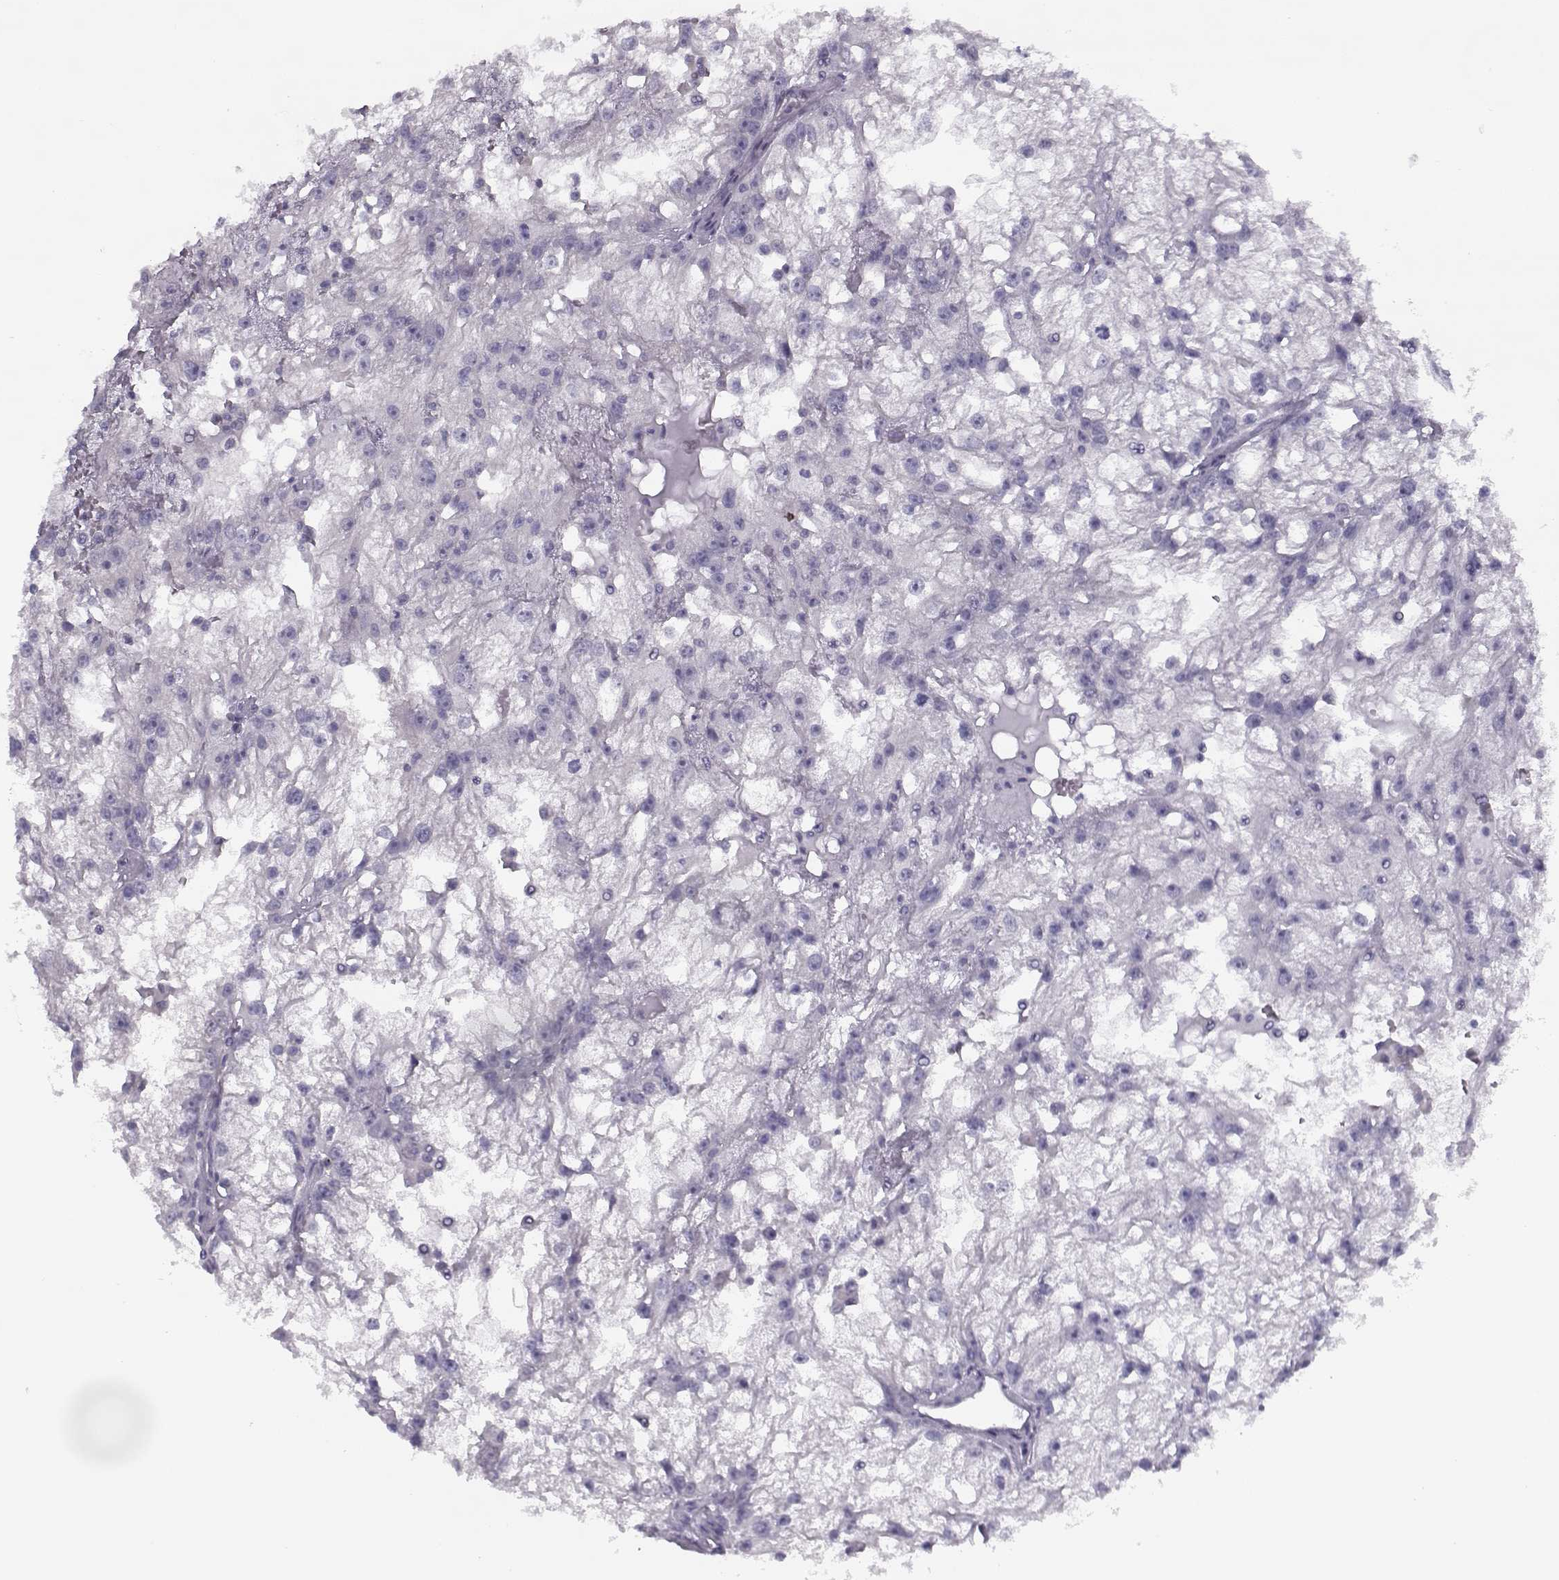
{"staining": {"intensity": "negative", "quantity": "none", "location": "none"}, "tissue": "renal cancer", "cell_type": "Tumor cells", "image_type": "cancer", "snomed": [{"axis": "morphology", "description": "Adenocarcinoma, NOS"}, {"axis": "topography", "description": "Kidney"}], "caption": "An immunohistochemistry histopathology image of renal cancer (adenocarcinoma) is shown. There is no staining in tumor cells of renal cancer (adenocarcinoma).", "gene": "CREB3L3", "patient": {"sex": "male", "age": 59}}